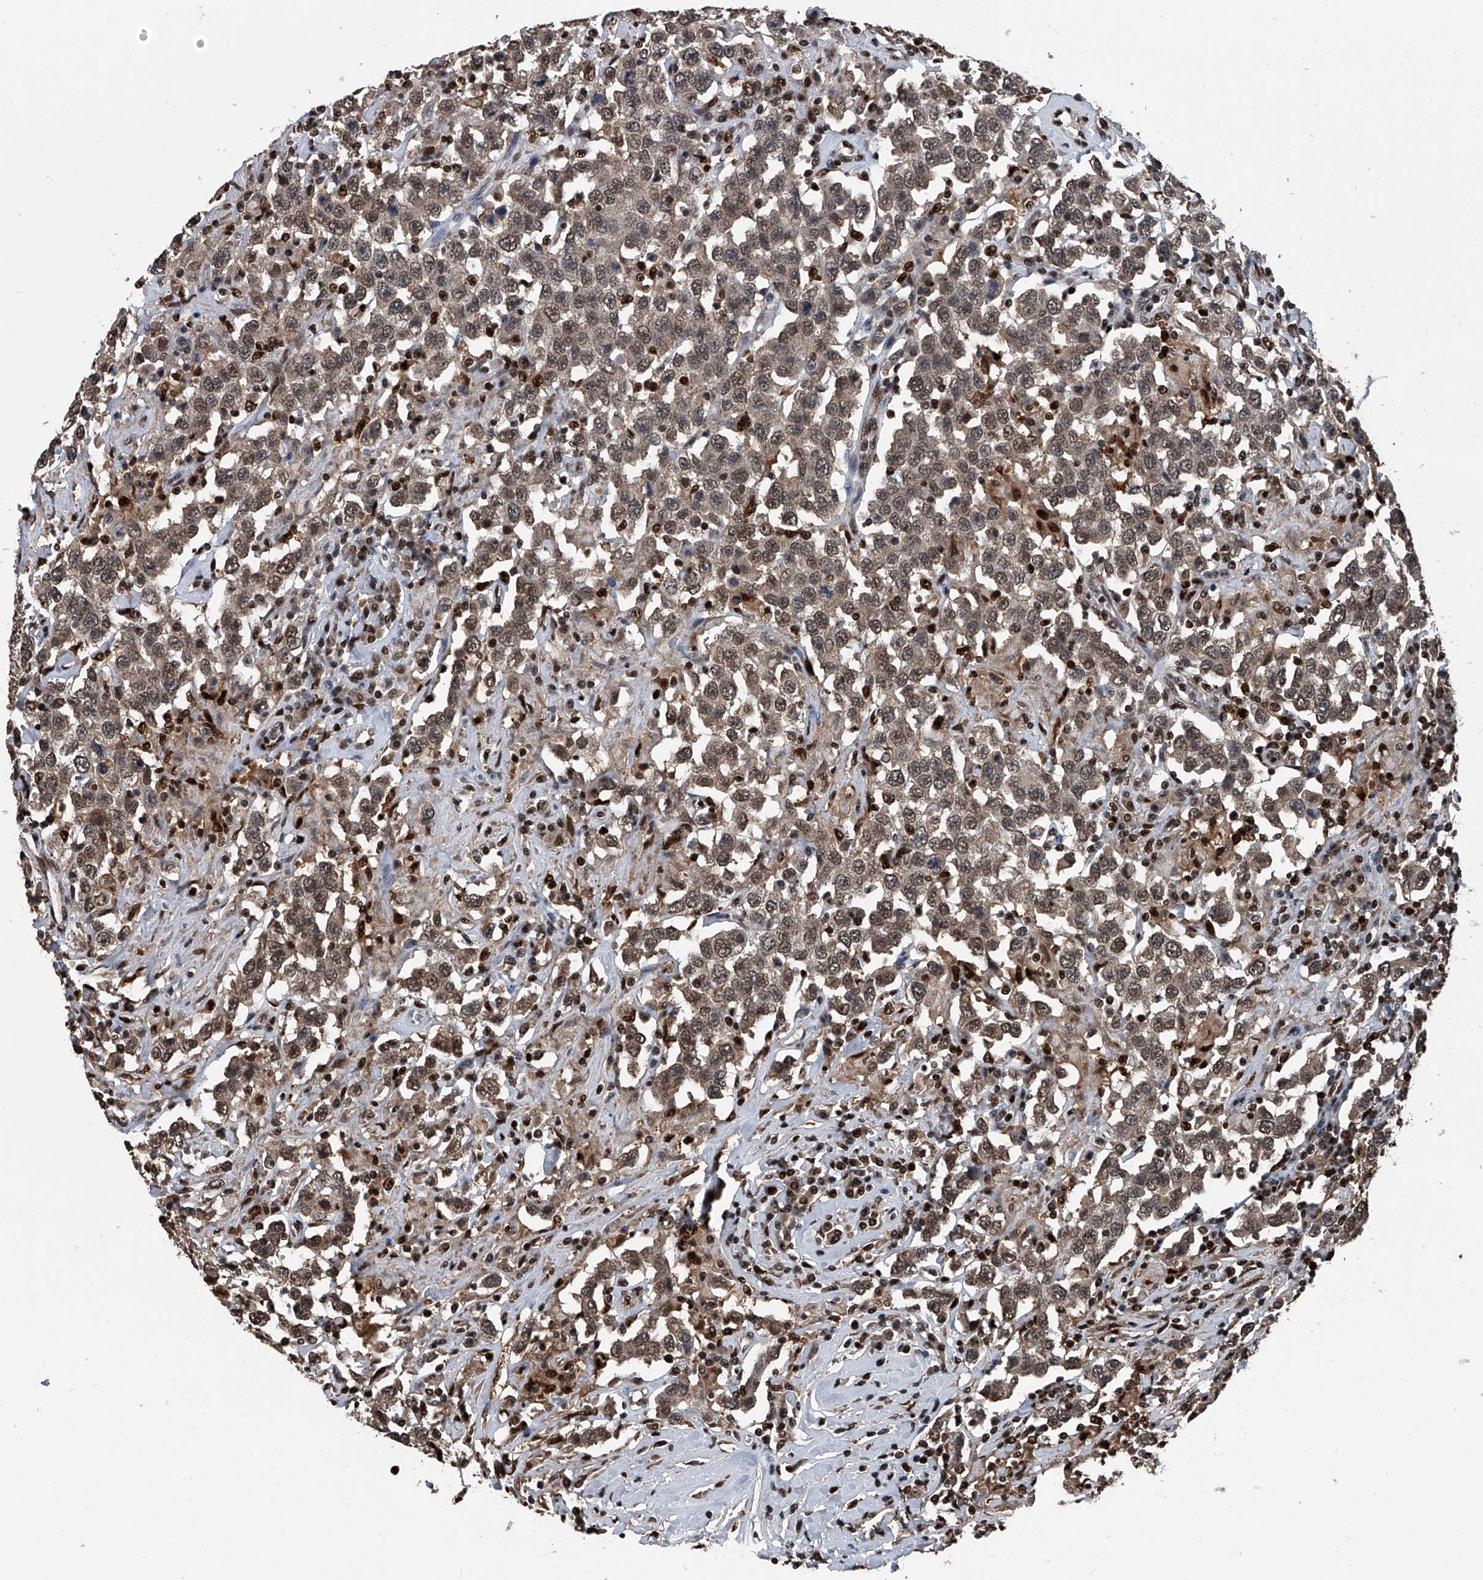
{"staining": {"intensity": "moderate", "quantity": ">75%", "location": "cytoplasmic/membranous,nuclear"}, "tissue": "testis cancer", "cell_type": "Tumor cells", "image_type": "cancer", "snomed": [{"axis": "morphology", "description": "Seminoma, NOS"}, {"axis": "topography", "description": "Testis"}], "caption": "Brown immunohistochemical staining in human seminoma (testis) reveals moderate cytoplasmic/membranous and nuclear expression in approximately >75% of tumor cells. (IHC, brightfield microscopy, high magnification).", "gene": "FKBP5", "patient": {"sex": "male", "age": 41}}